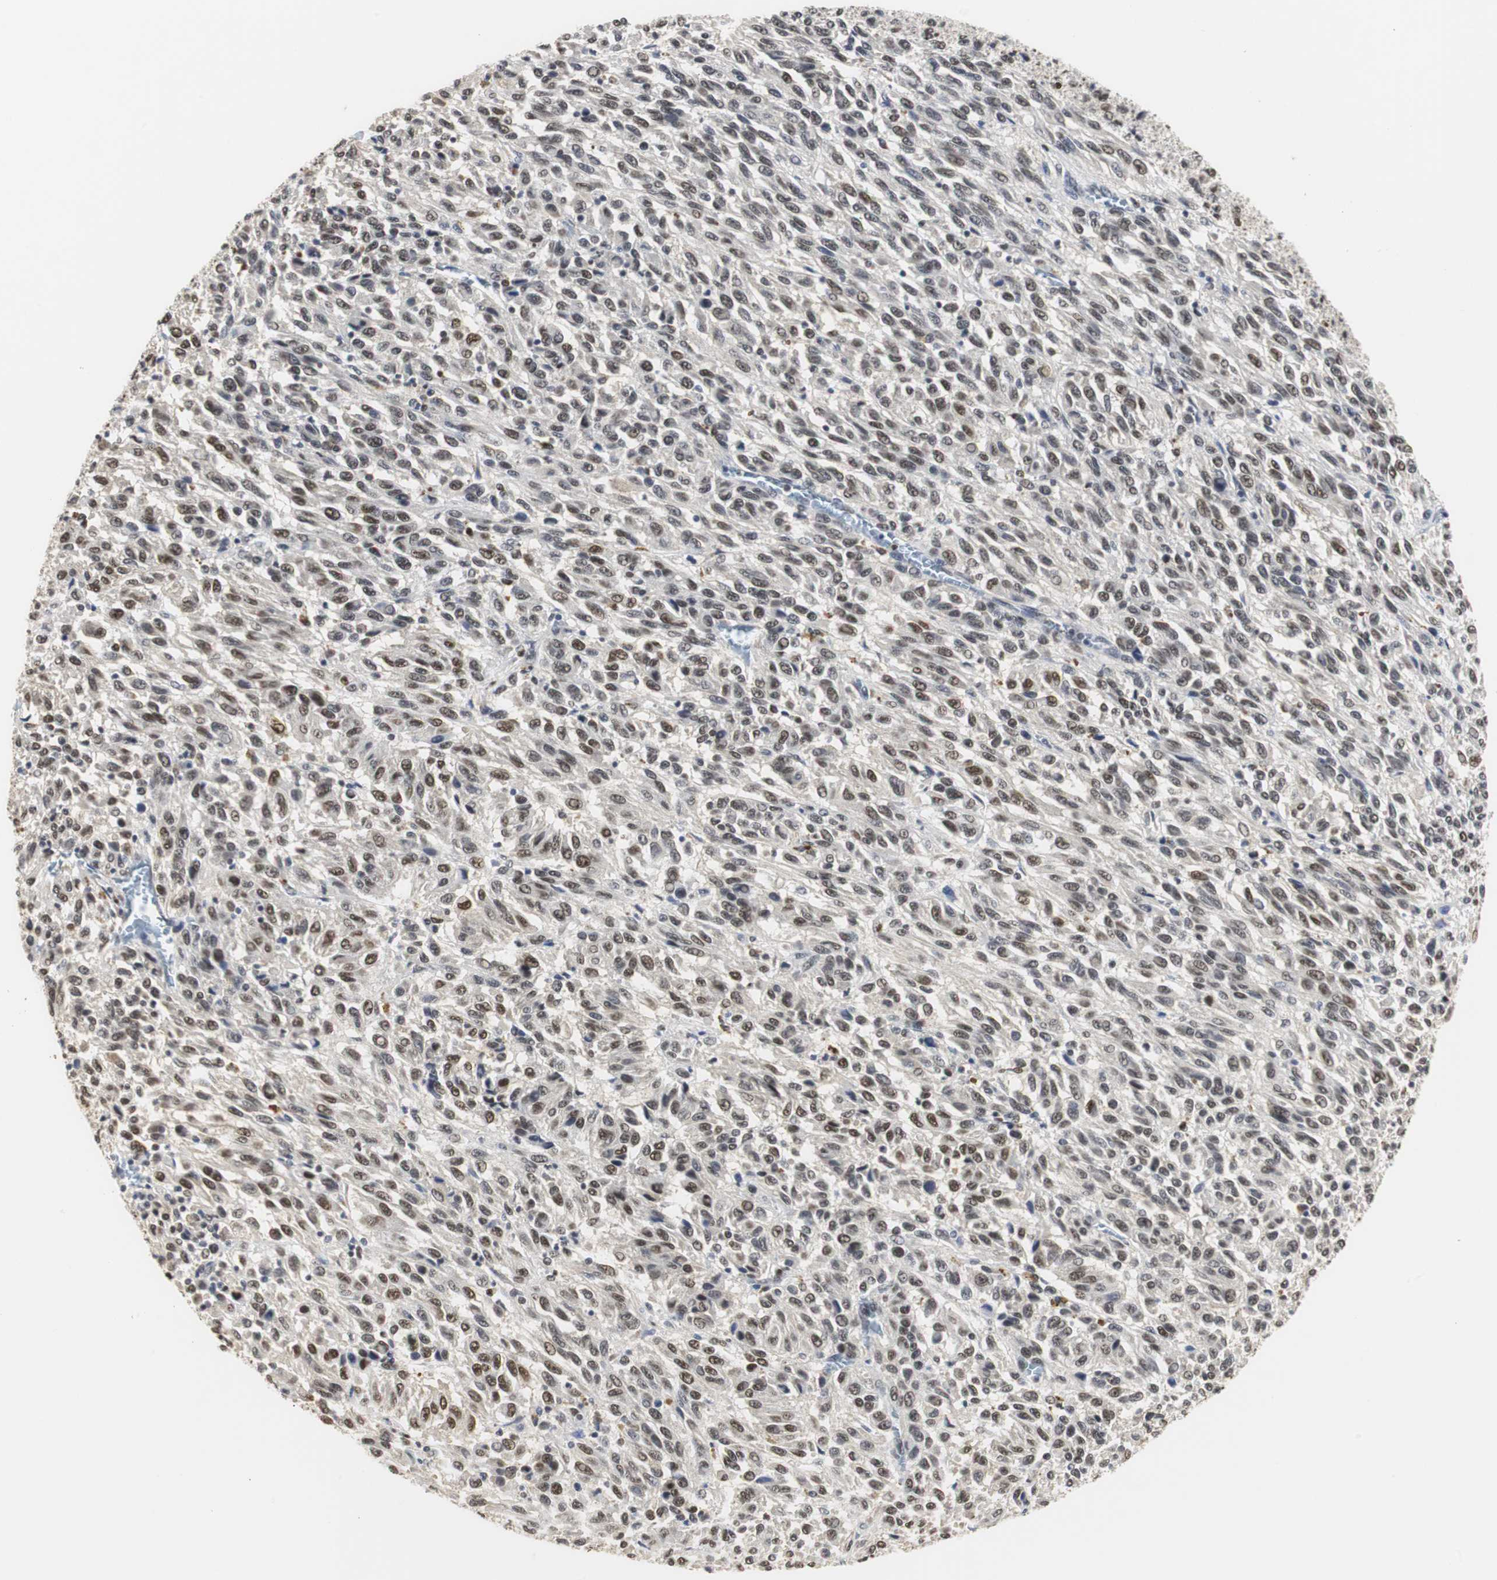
{"staining": {"intensity": "moderate", "quantity": "<25%", "location": "nuclear"}, "tissue": "melanoma", "cell_type": "Tumor cells", "image_type": "cancer", "snomed": [{"axis": "morphology", "description": "Malignant melanoma, Metastatic site"}, {"axis": "topography", "description": "Lung"}], "caption": "Malignant melanoma (metastatic site) was stained to show a protein in brown. There is low levels of moderate nuclear positivity in approximately <25% of tumor cells.", "gene": "ZFC3H1", "patient": {"sex": "male", "age": 64}}